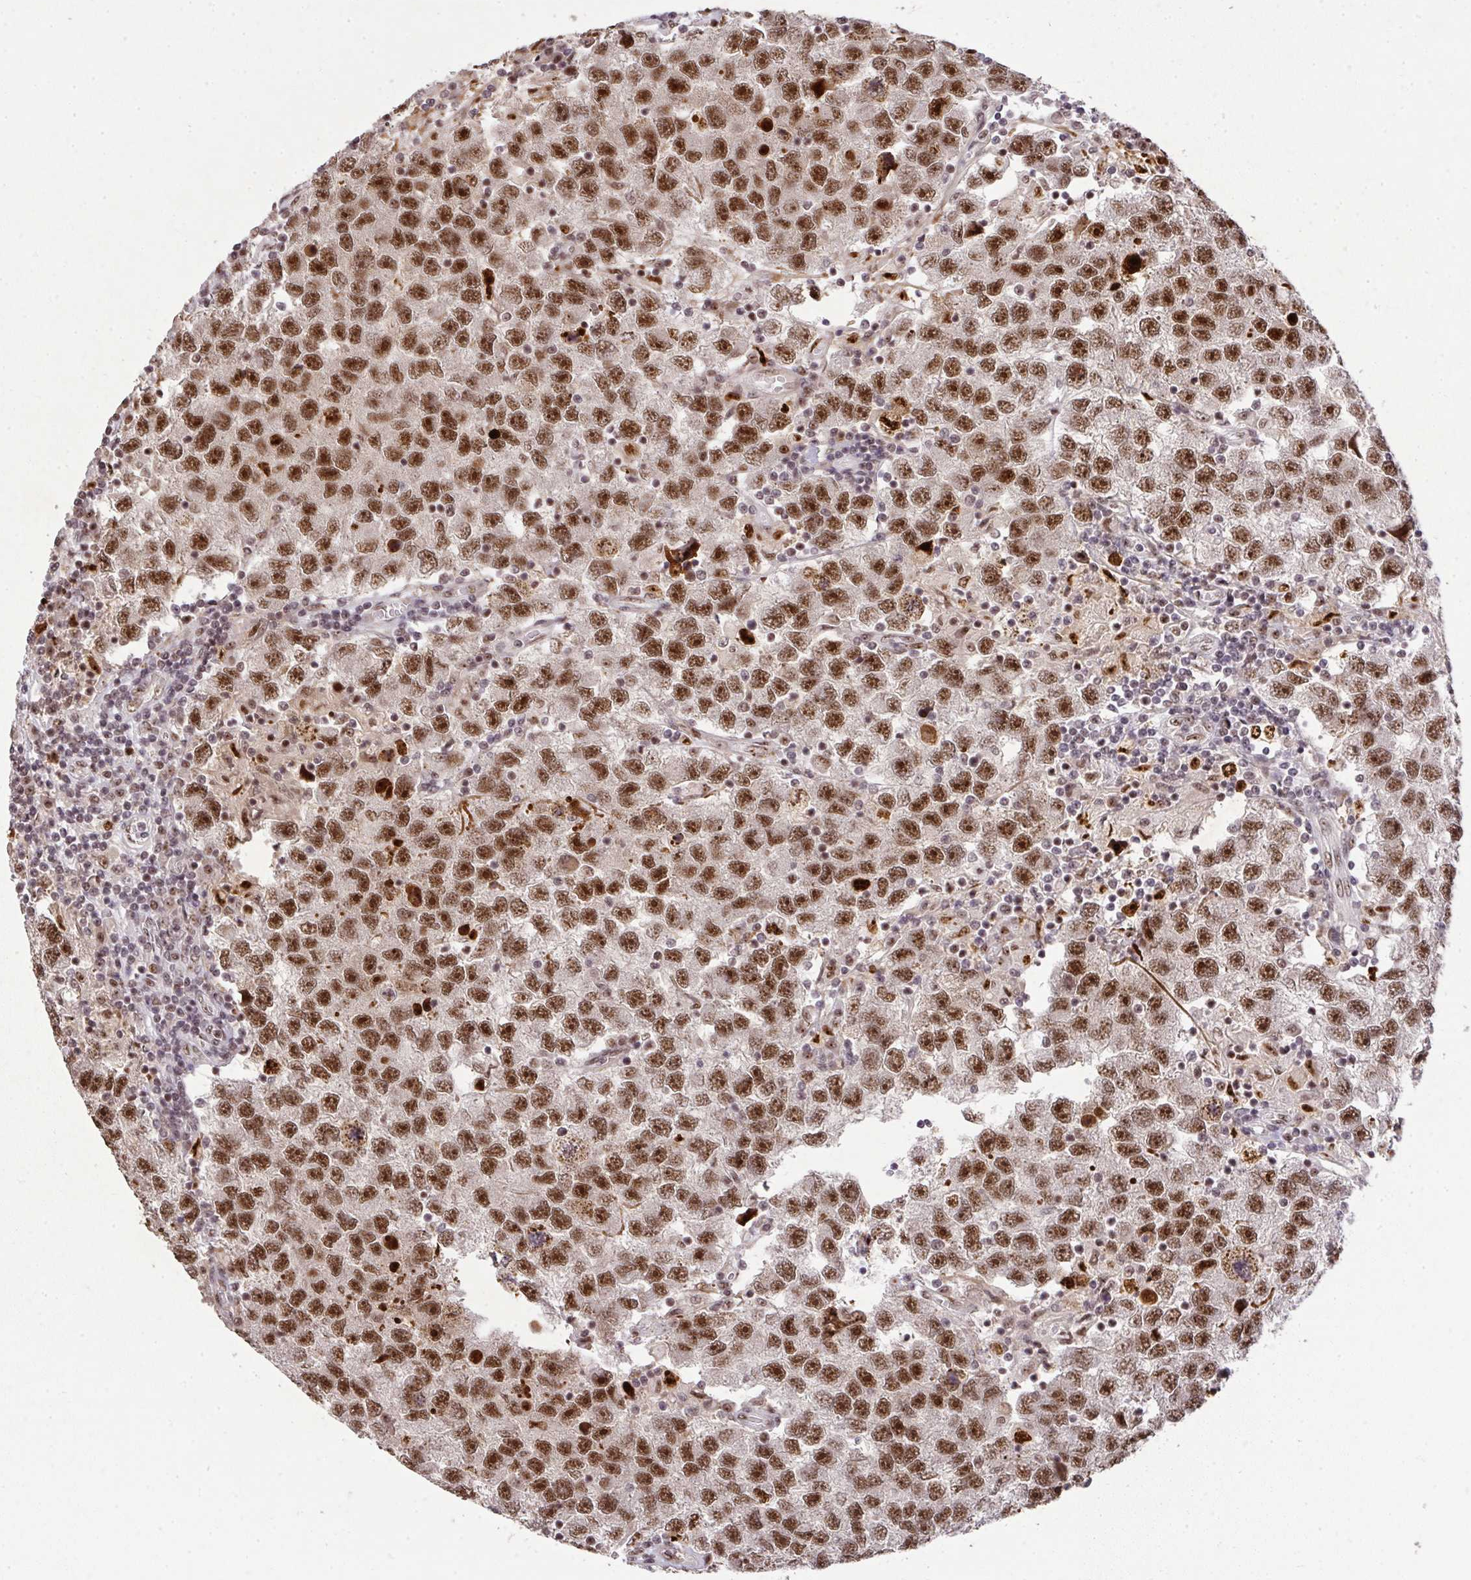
{"staining": {"intensity": "strong", "quantity": ">75%", "location": "nuclear"}, "tissue": "testis cancer", "cell_type": "Tumor cells", "image_type": "cancer", "snomed": [{"axis": "morphology", "description": "Seminoma, NOS"}, {"axis": "topography", "description": "Testis"}], "caption": "The image exhibits staining of testis seminoma, revealing strong nuclear protein positivity (brown color) within tumor cells.", "gene": "U2AF1", "patient": {"sex": "male", "age": 26}}